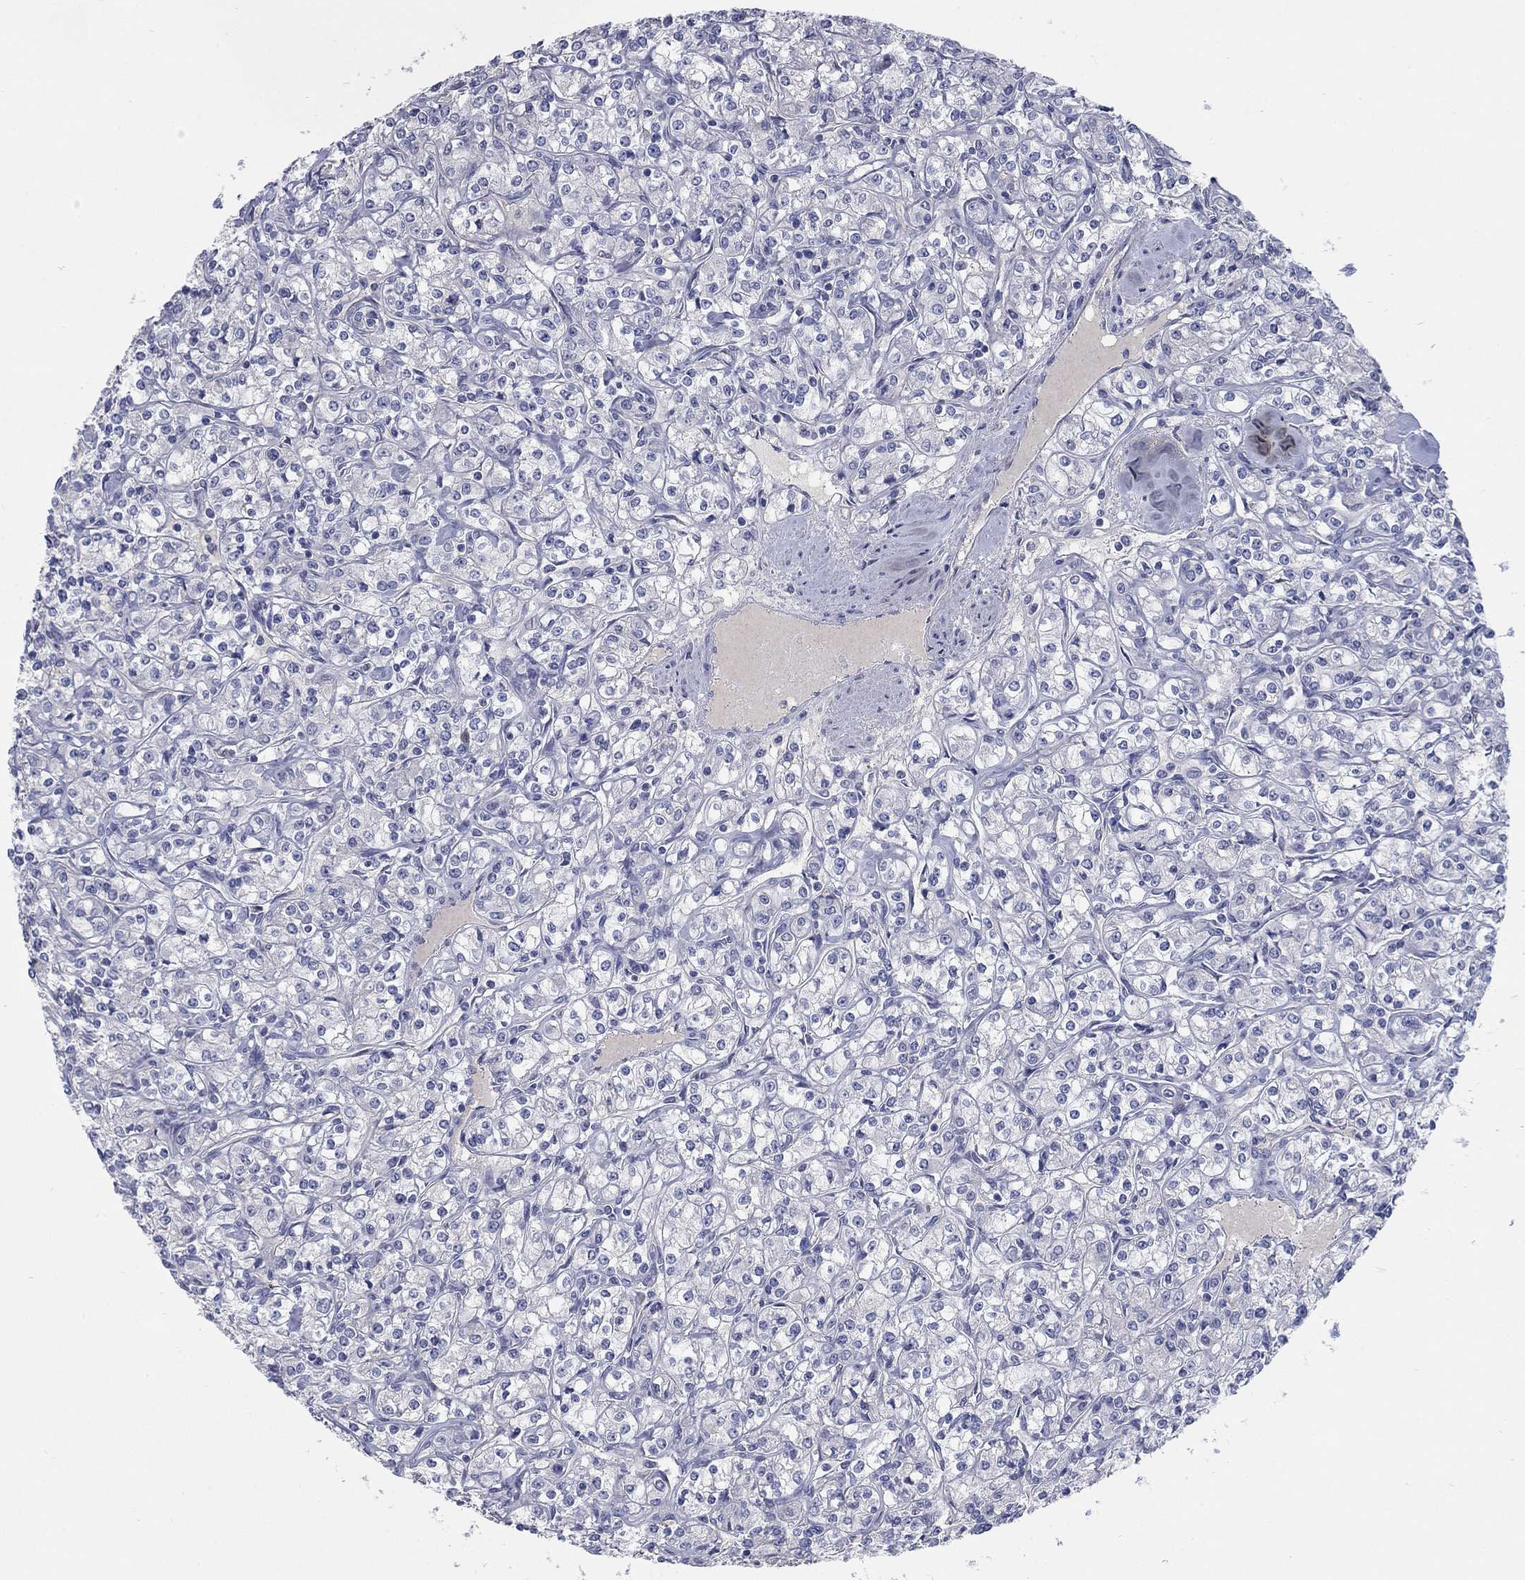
{"staining": {"intensity": "negative", "quantity": "none", "location": "none"}, "tissue": "renal cancer", "cell_type": "Tumor cells", "image_type": "cancer", "snomed": [{"axis": "morphology", "description": "Adenocarcinoma, NOS"}, {"axis": "topography", "description": "Kidney"}], "caption": "Immunohistochemical staining of human renal adenocarcinoma demonstrates no significant expression in tumor cells.", "gene": "TMEM249", "patient": {"sex": "male", "age": 77}}